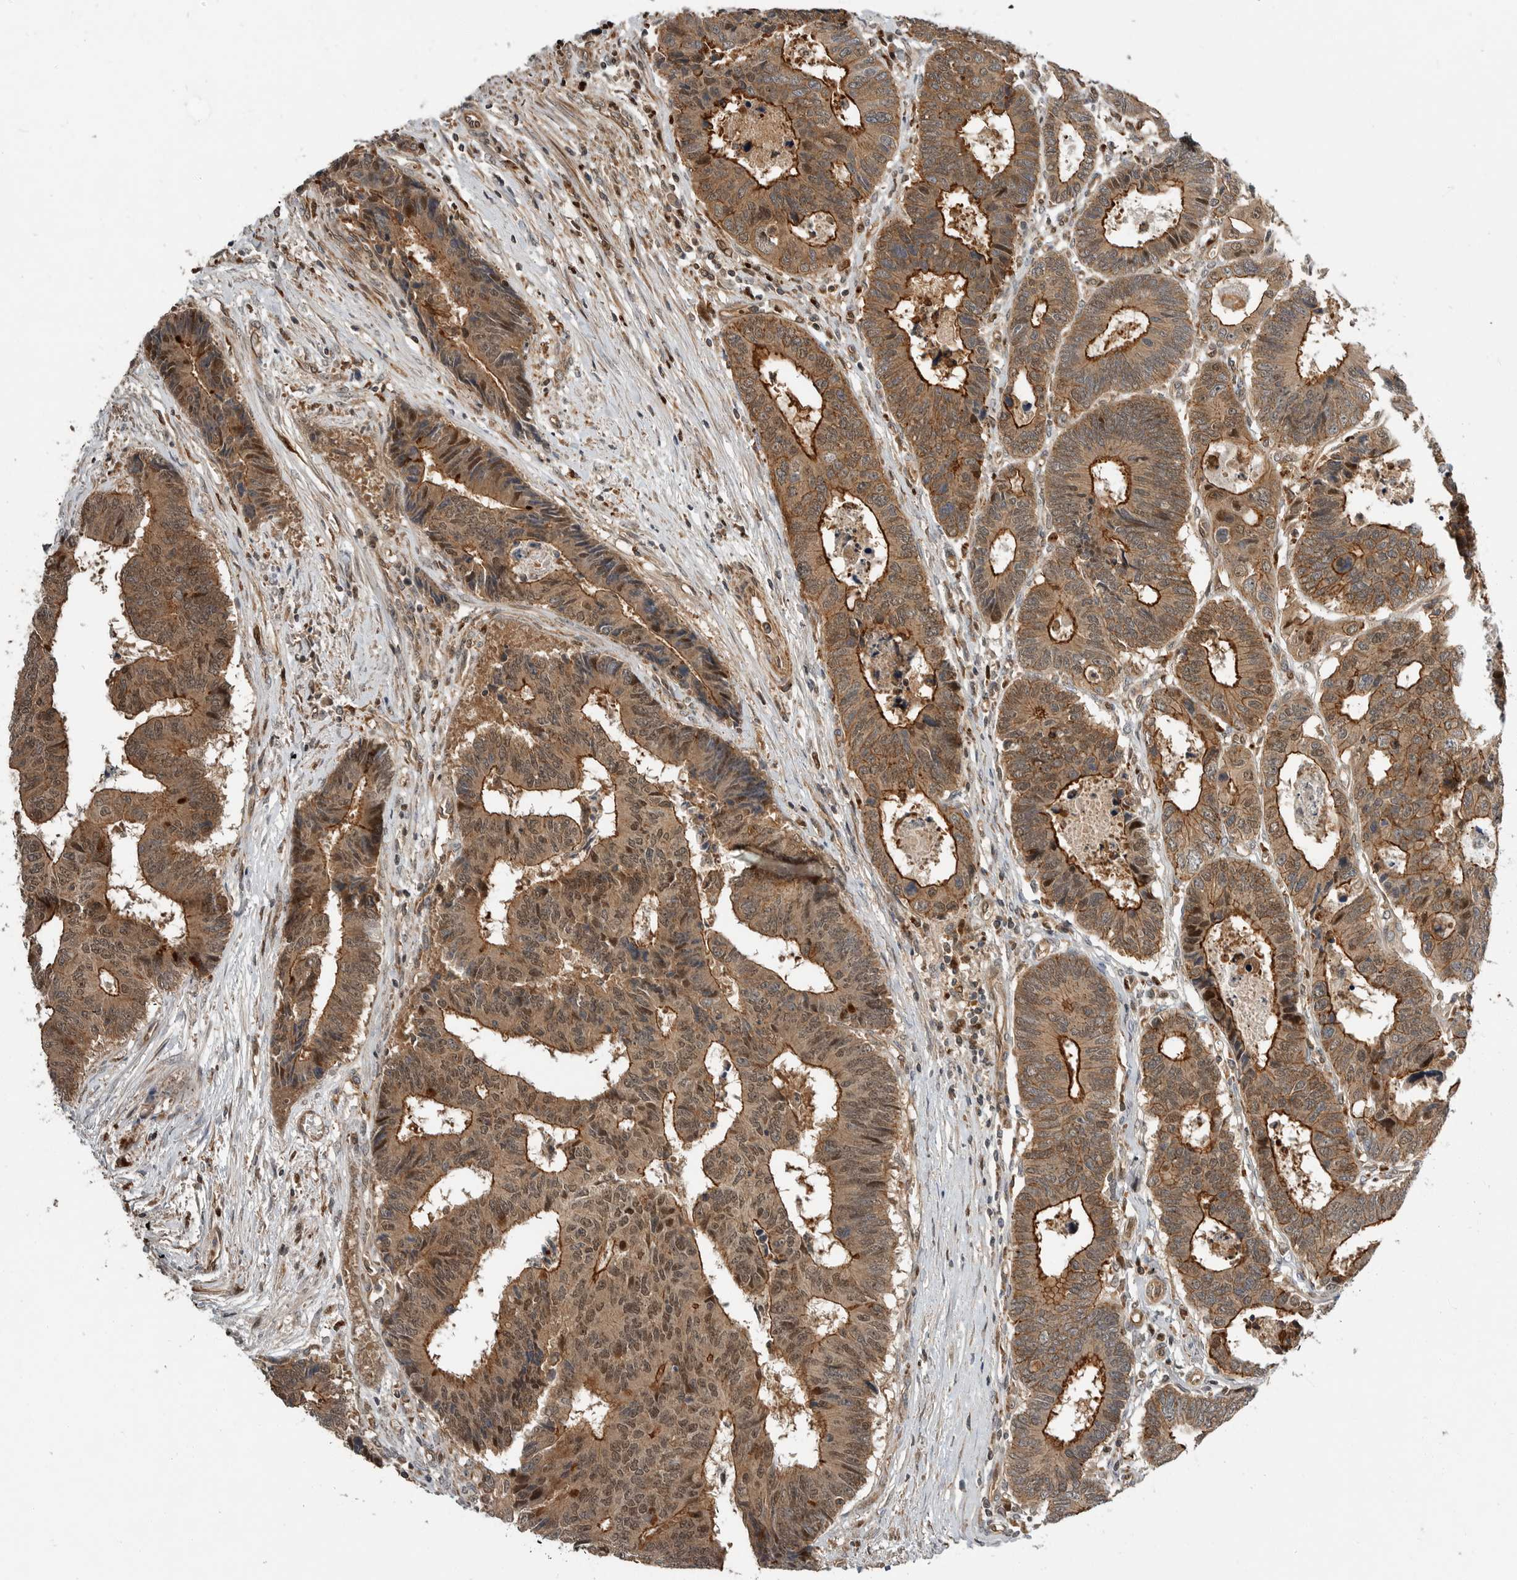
{"staining": {"intensity": "moderate", "quantity": ">75%", "location": "cytoplasmic/membranous,nuclear"}, "tissue": "colorectal cancer", "cell_type": "Tumor cells", "image_type": "cancer", "snomed": [{"axis": "morphology", "description": "Adenocarcinoma, NOS"}, {"axis": "topography", "description": "Rectum"}], "caption": "Colorectal cancer (adenocarcinoma) stained for a protein demonstrates moderate cytoplasmic/membranous and nuclear positivity in tumor cells.", "gene": "STRAP", "patient": {"sex": "male", "age": 84}}